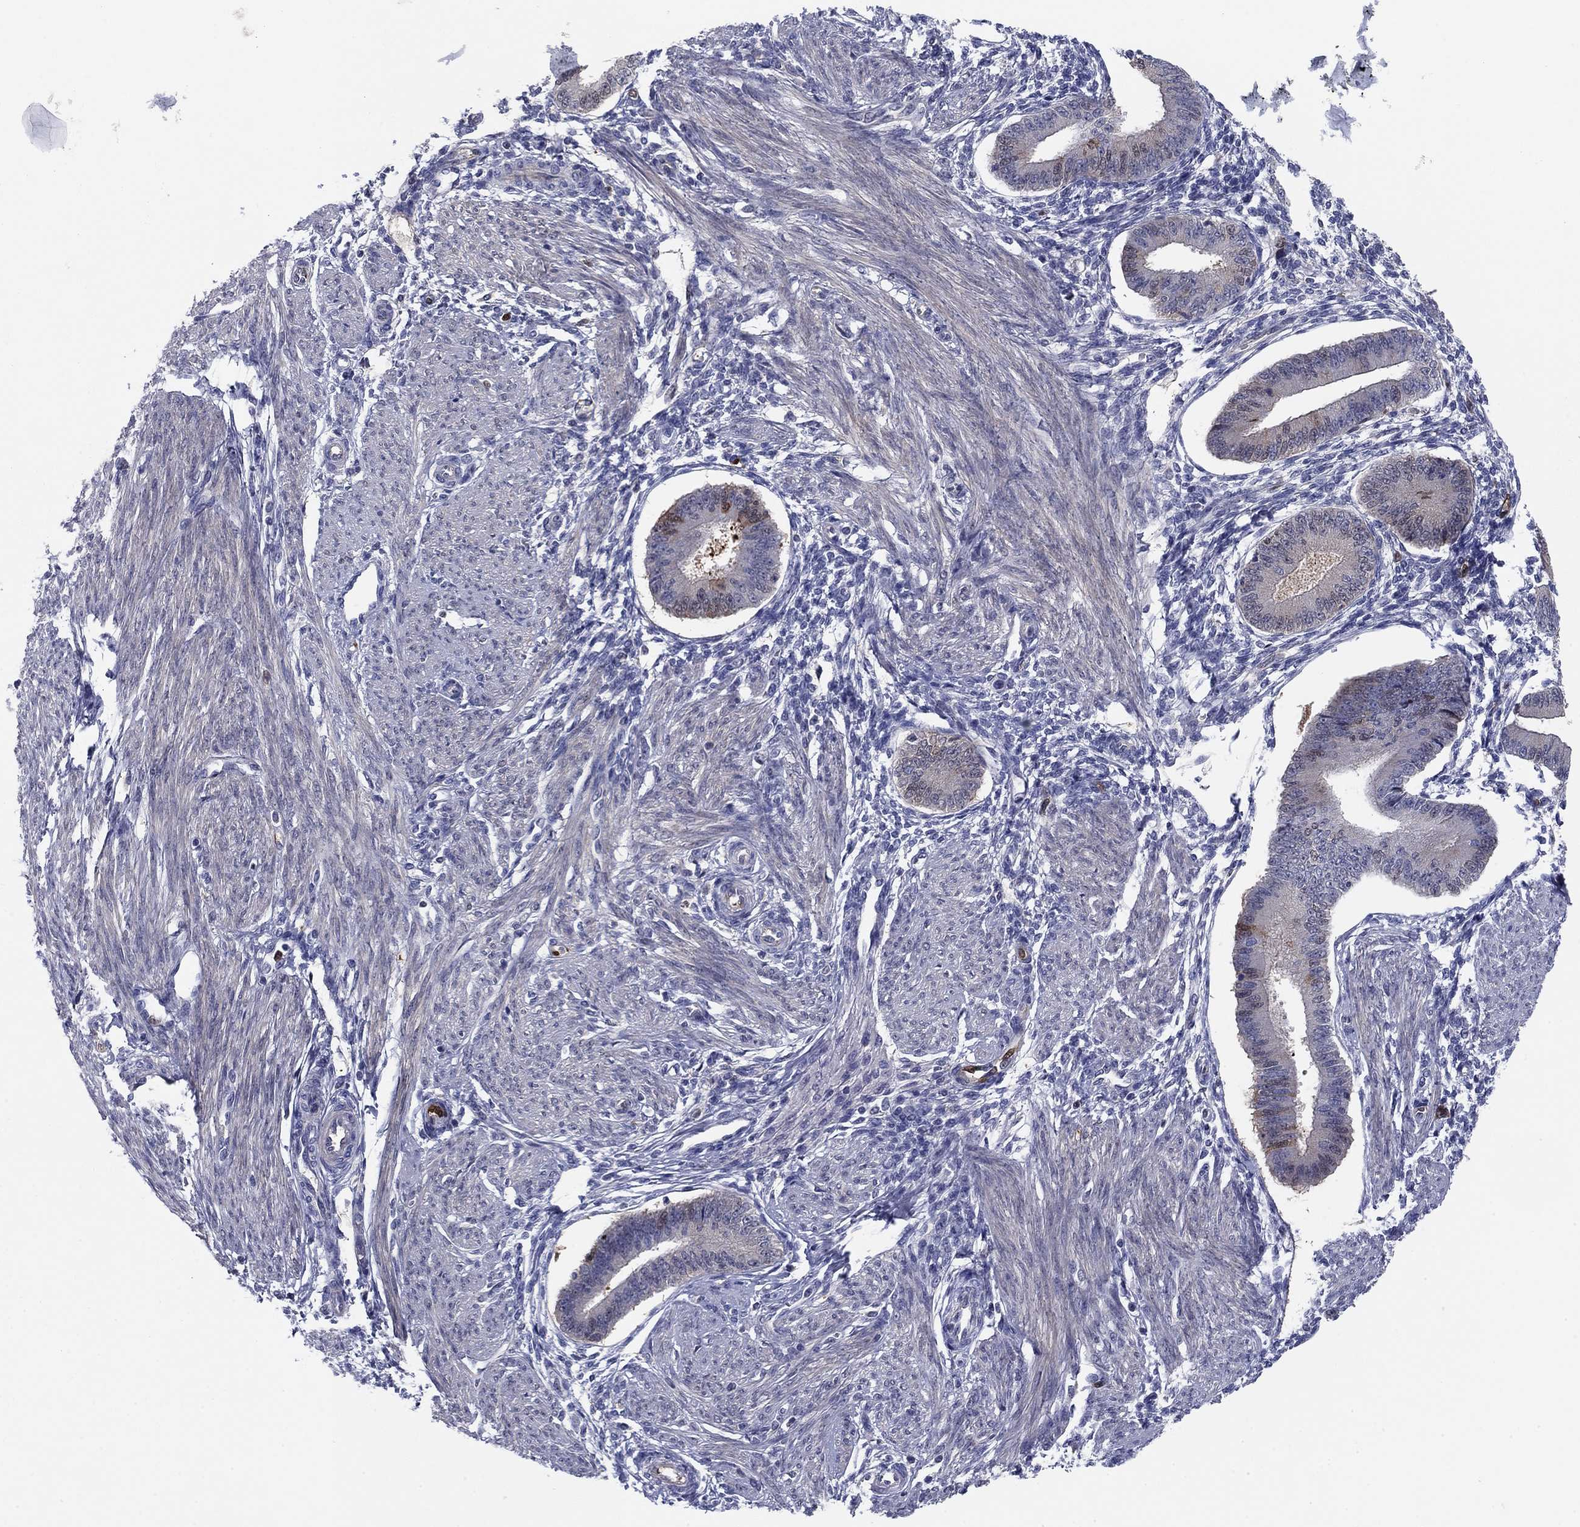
{"staining": {"intensity": "negative", "quantity": "none", "location": "none"}, "tissue": "endometrium", "cell_type": "Cells in endometrial stroma", "image_type": "normal", "snomed": [{"axis": "morphology", "description": "Normal tissue, NOS"}, {"axis": "topography", "description": "Endometrium"}], "caption": "The immunohistochemistry (IHC) photomicrograph has no significant staining in cells in endometrial stroma of endometrium.", "gene": "STMN1", "patient": {"sex": "female", "age": 39}}